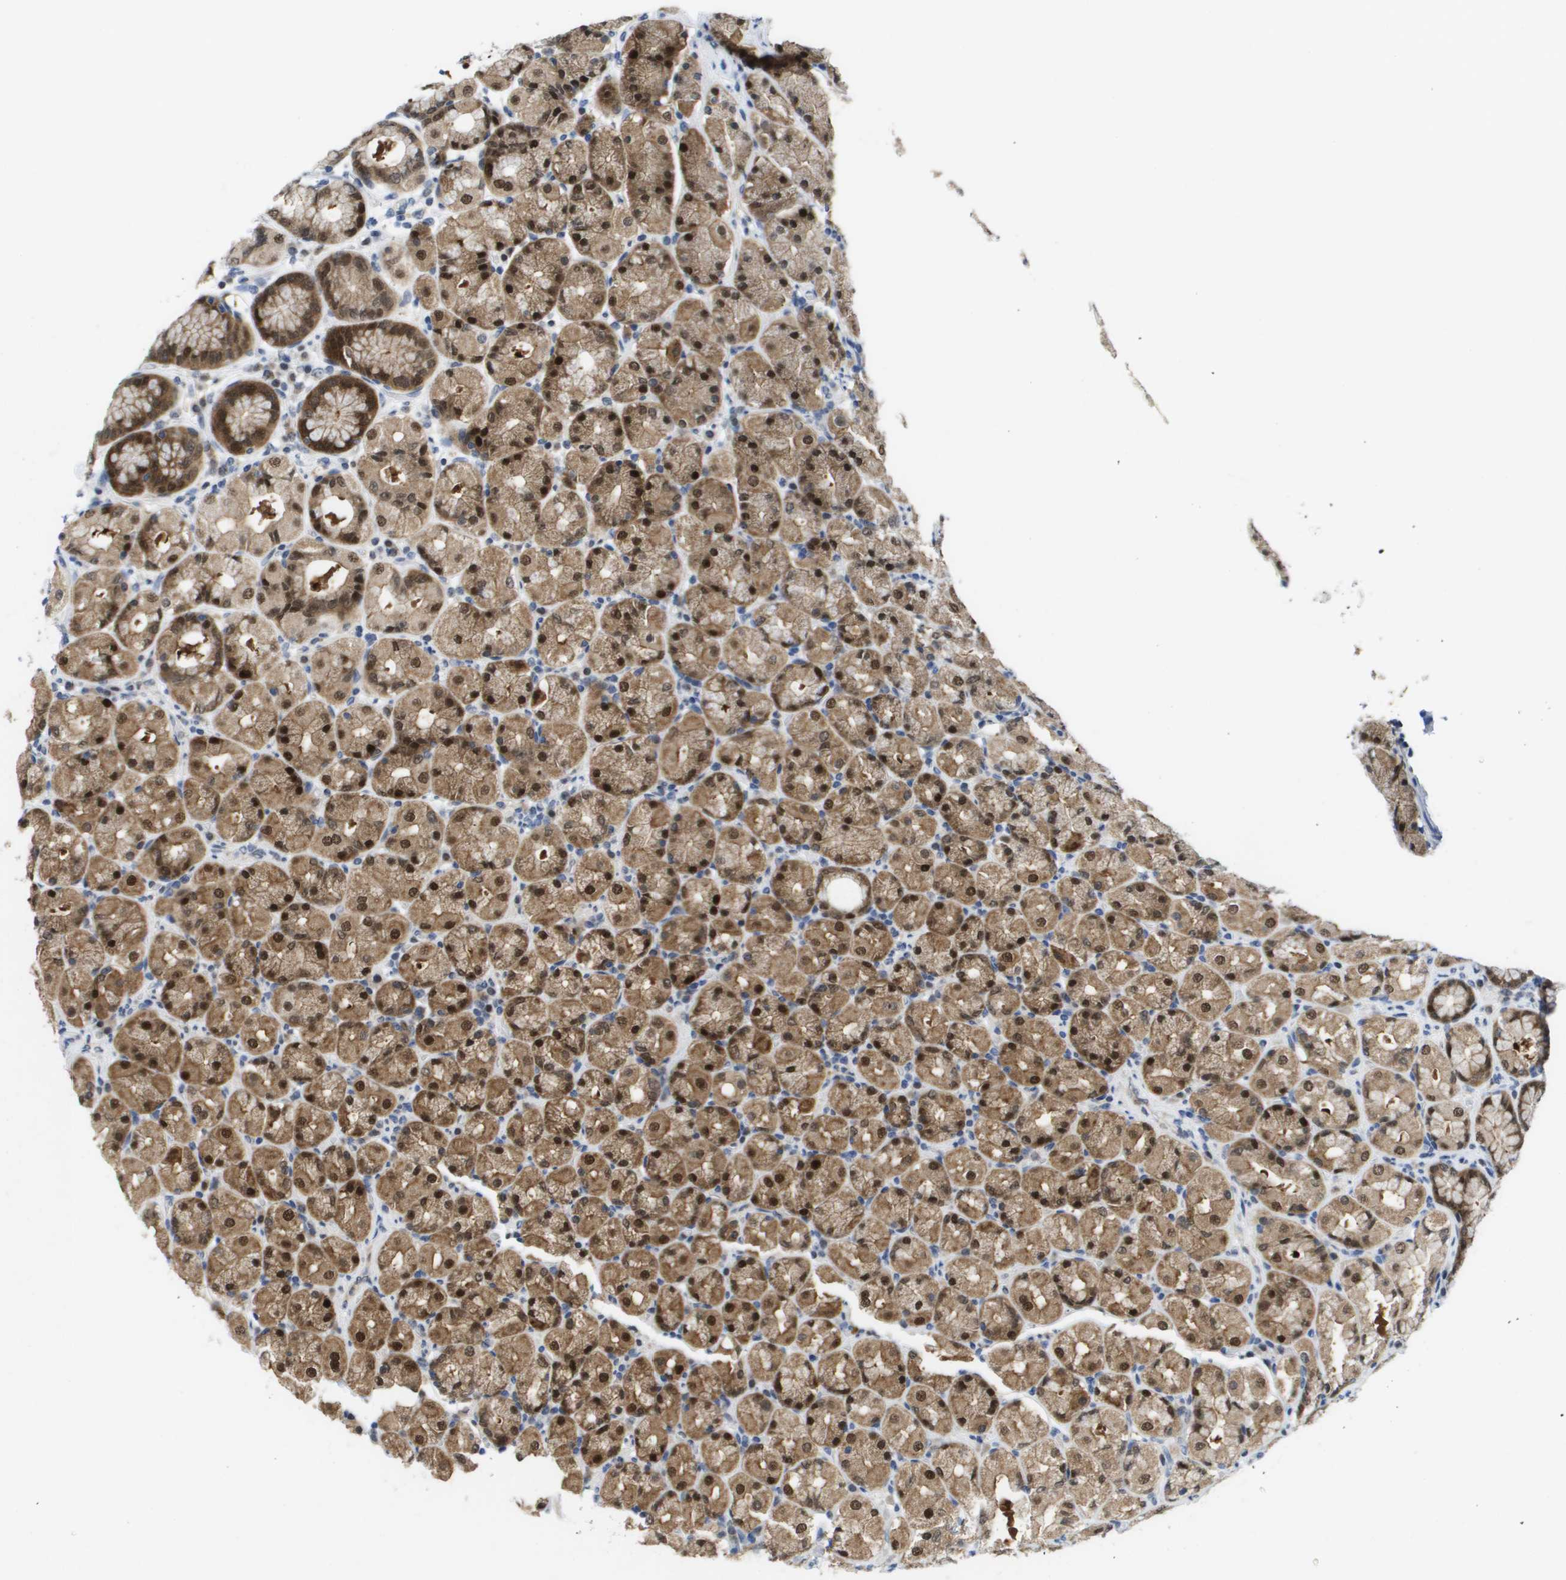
{"staining": {"intensity": "strong", "quantity": ">75%", "location": "cytoplasmic/membranous,nuclear"}, "tissue": "stomach", "cell_type": "Glandular cells", "image_type": "normal", "snomed": [{"axis": "morphology", "description": "Normal tissue, NOS"}, {"axis": "topography", "description": "Stomach, upper"}], "caption": "Protein expression analysis of normal stomach reveals strong cytoplasmic/membranous,nuclear positivity in approximately >75% of glandular cells. (IHC, brightfield microscopy, high magnification).", "gene": "FKBP4", "patient": {"sex": "male", "age": 68}}